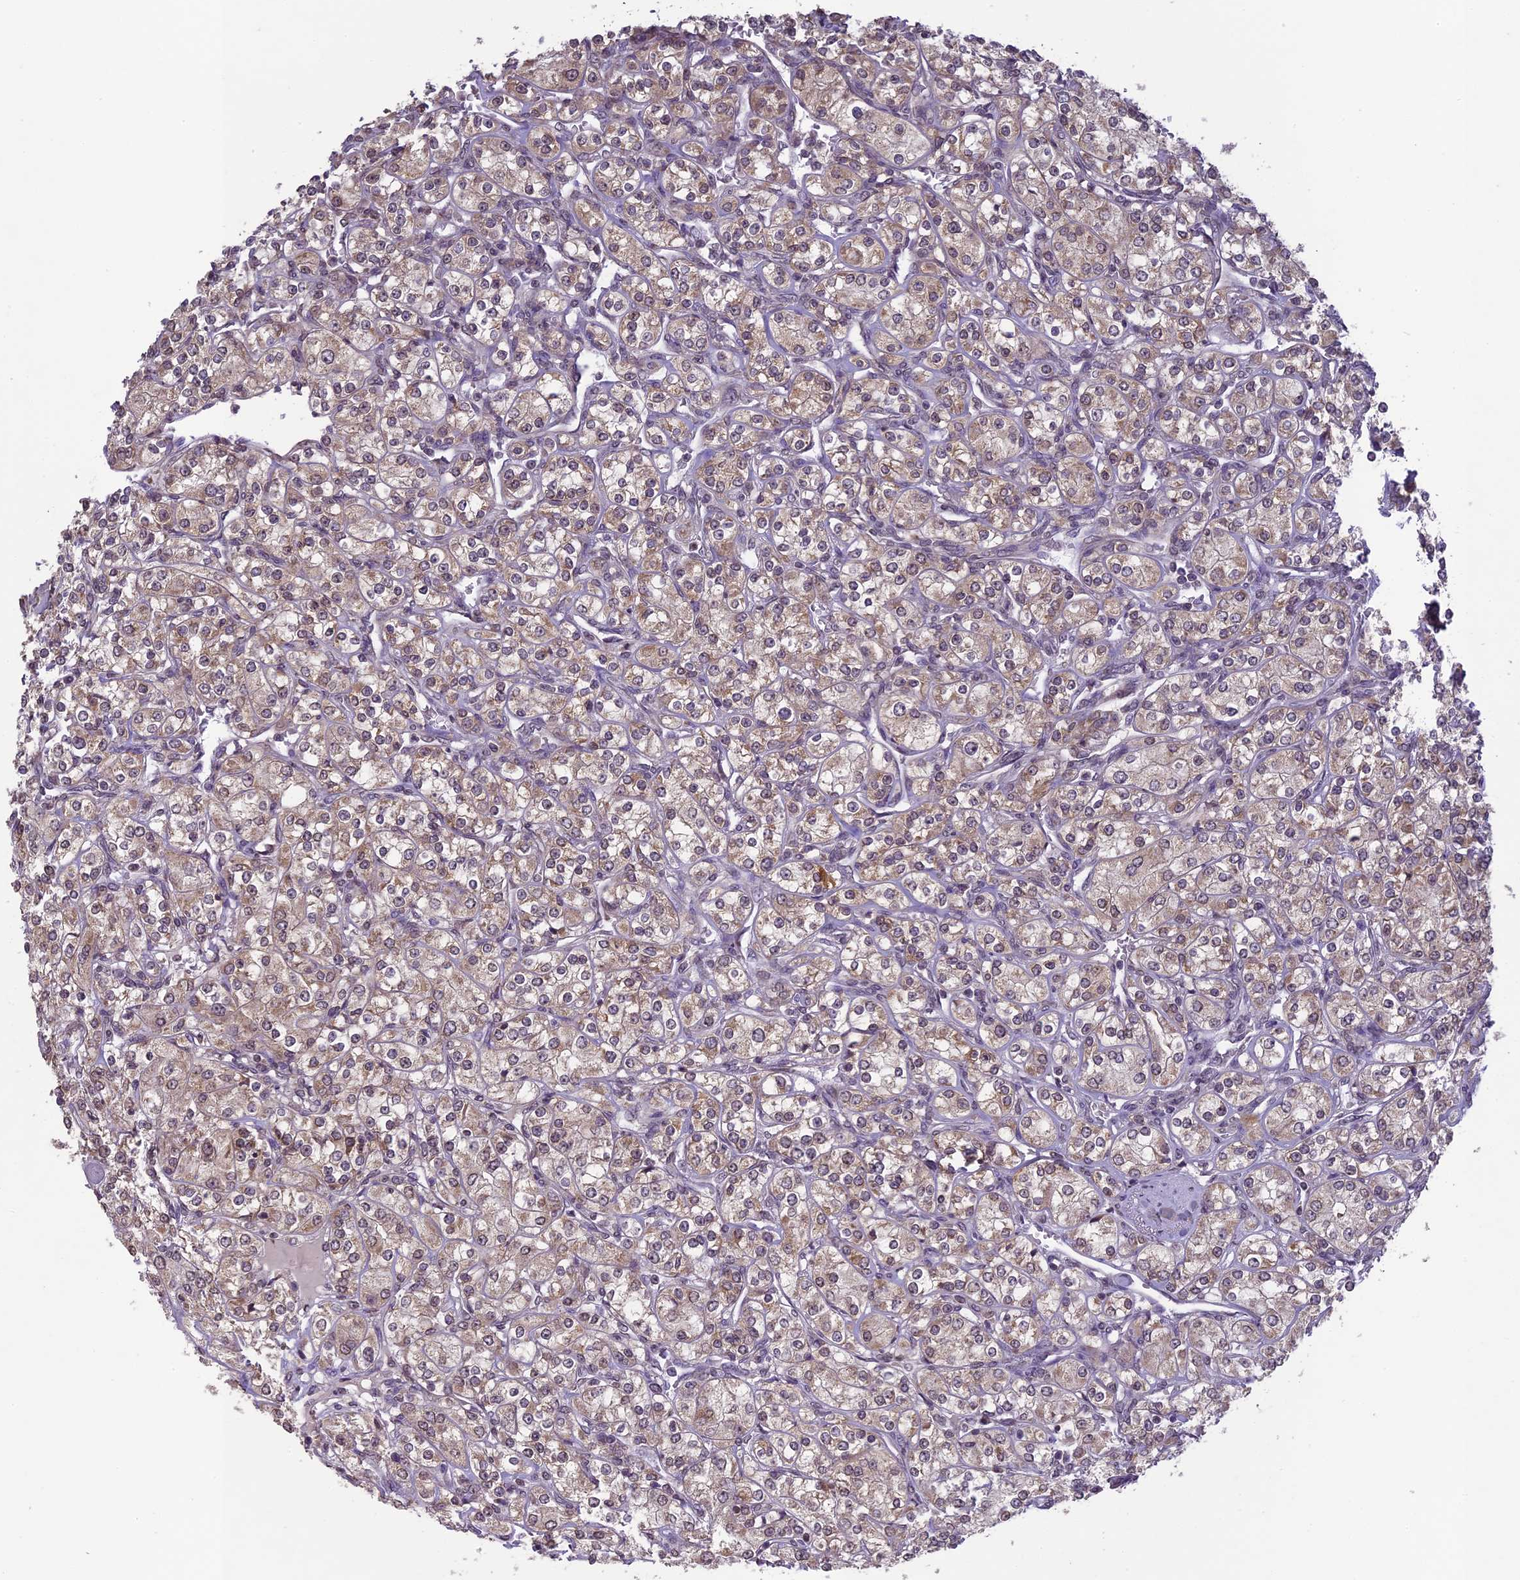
{"staining": {"intensity": "weak", "quantity": ">75%", "location": "cytoplasmic/membranous,nuclear"}, "tissue": "renal cancer", "cell_type": "Tumor cells", "image_type": "cancer", "snomed": [{"axis": "morphology", "description": "Adenocarcinoma, NOS"}, {"axis": "topography", "description": "Kidney"}], "caption": "The immunohistochemical stain highlights weak cytoplasmic/membranous and nuclear expression in tumor cells of renal cancer (adenocarcinoma) tissue.", "gene": "ERG28", "patient": {"sex": "male", "age": 77}}